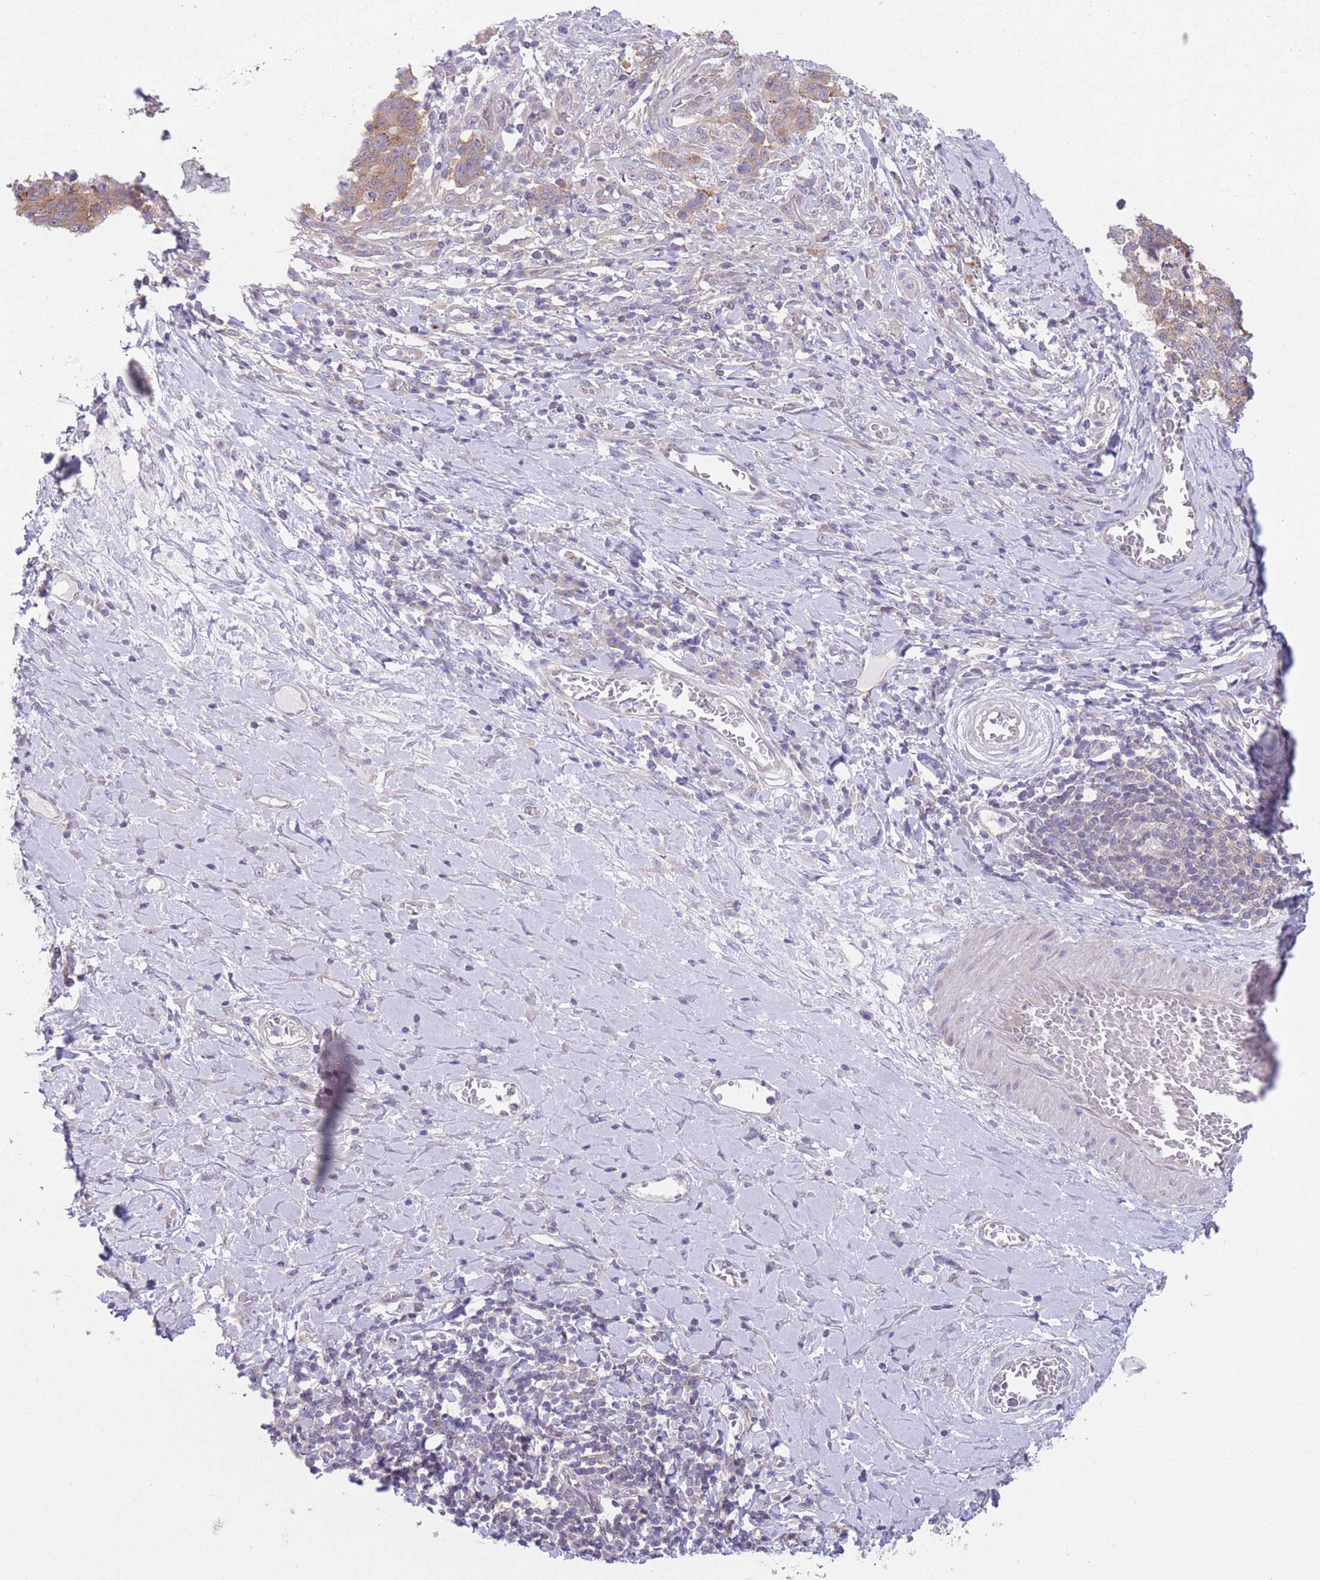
{"staining": {"intensity": "moderate", "quantity": ">75%", "location": "cytoplasmic/membranous"}, "tissue": "stomach cancer", "cell_type": "Tumor cells", "image_type": "cancer", "snomed": [{"axis": "morphology", "description": "Normal tissue, NOS"}, {"axis": "morphology", "description": "Adenocarcinoma, NOS"}, {"axis": "topography", "description": "Stomach"}], "caption": "Moderate cytoplasmic/membranous staining is present in about >75% of tumor cells in stomach cancer (adenocarcinoma).", "gene": "CCT6B", "patient": {"sex": "female", "age": 64}}